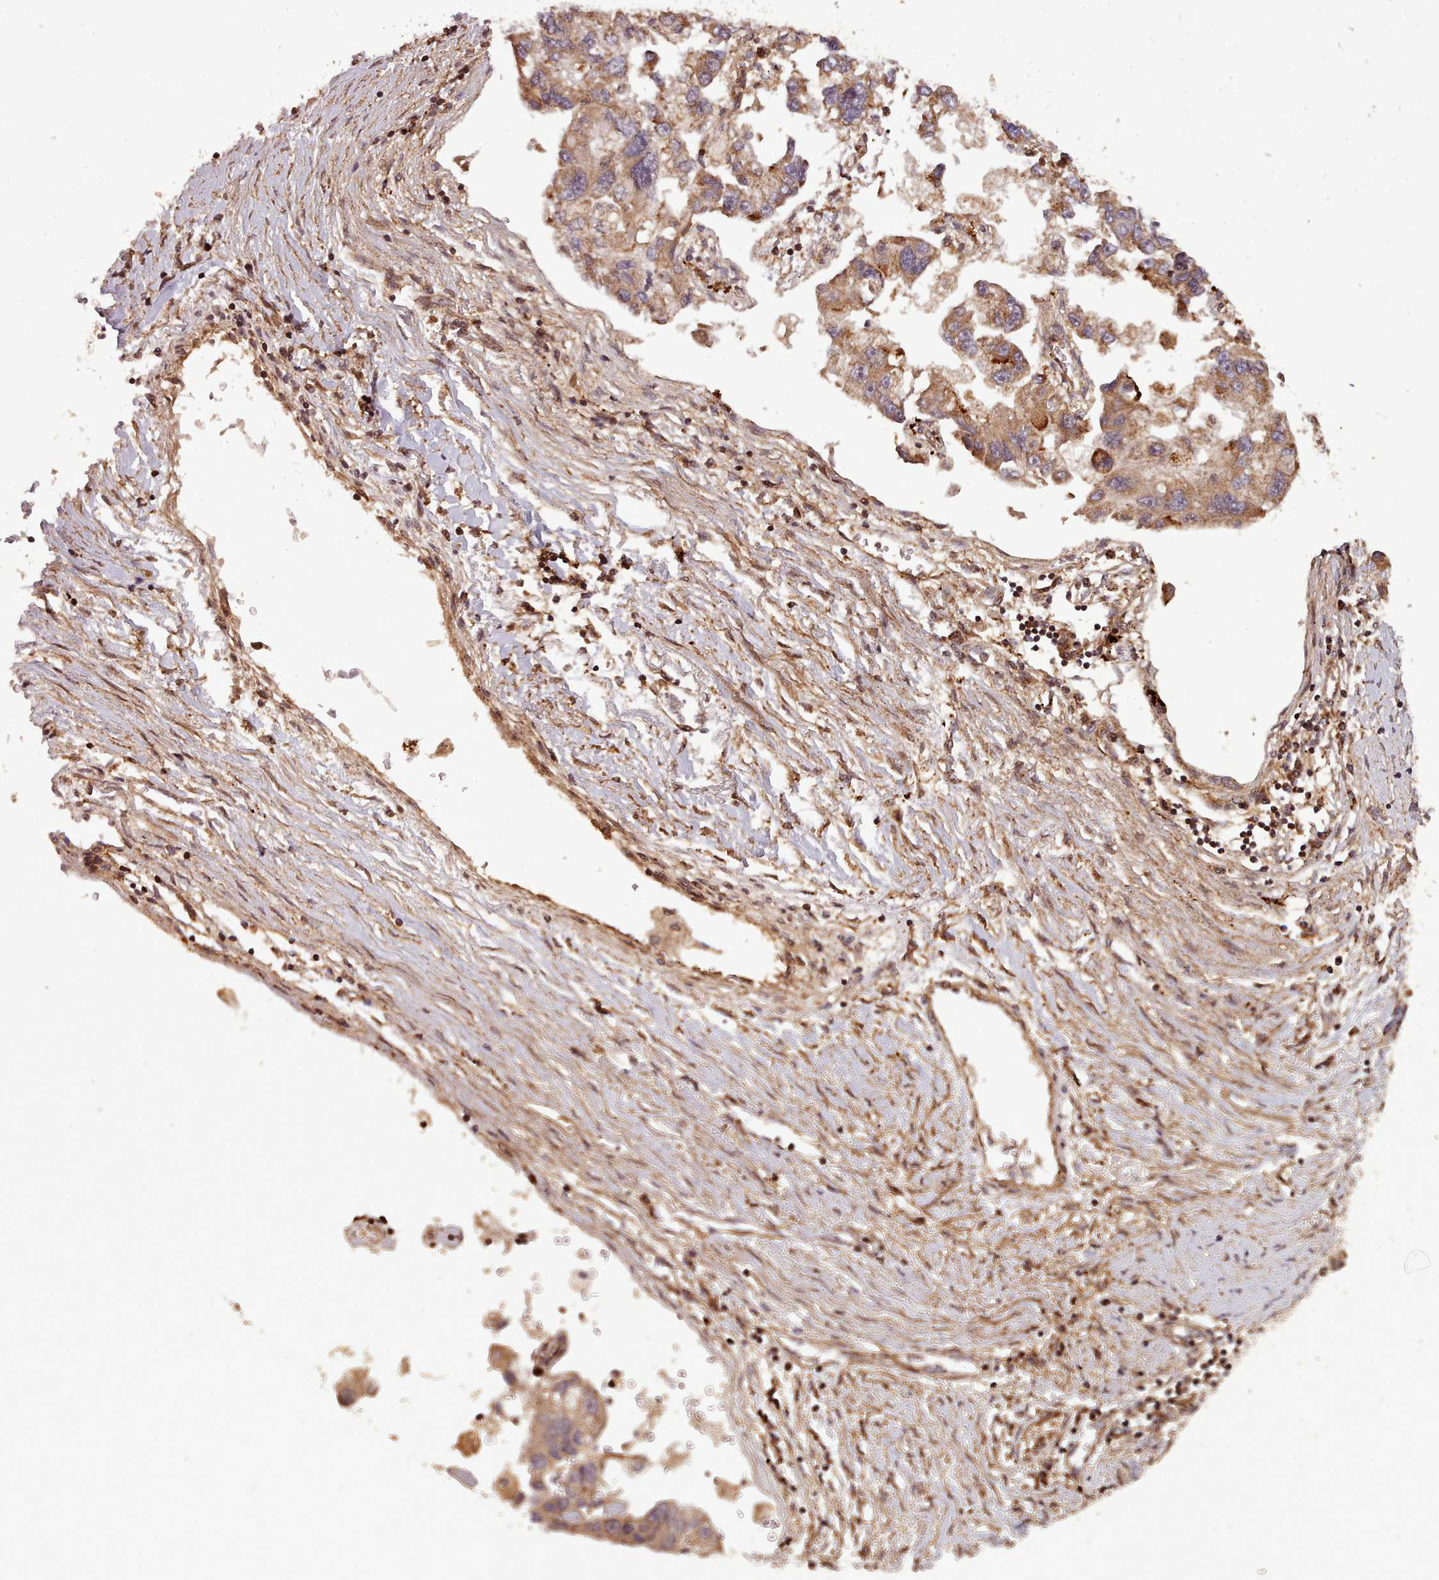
{"staining": {"intensity": "moderate", "quantity": ">75%", "location": "cytoplasmic/membranous"}, "tissue": "lung cancer", "cell_type": "Tumor cells", "image_type": "cancer", "snomed": [{"axis": "morphology", "description": "Adenocarcinoma, NOS"}, {"axis": "topography", "description": "Lung"}], "caption": "IHC staining of lung adenocarcinoma, which exhibits medium levels of moderate cytoplasmic/membranous expression in approximately >75% of tumor cells indicating moderate cytoplasmic/membranous protein expression. The staining was performed using DAB (3,3'-diaminobenzidine) (brown) for protein detection and nuclei were counterstained in hematoxylin (blue).", "gene": "NLRP7", "patient": {"sex": "female", "age": 54}}